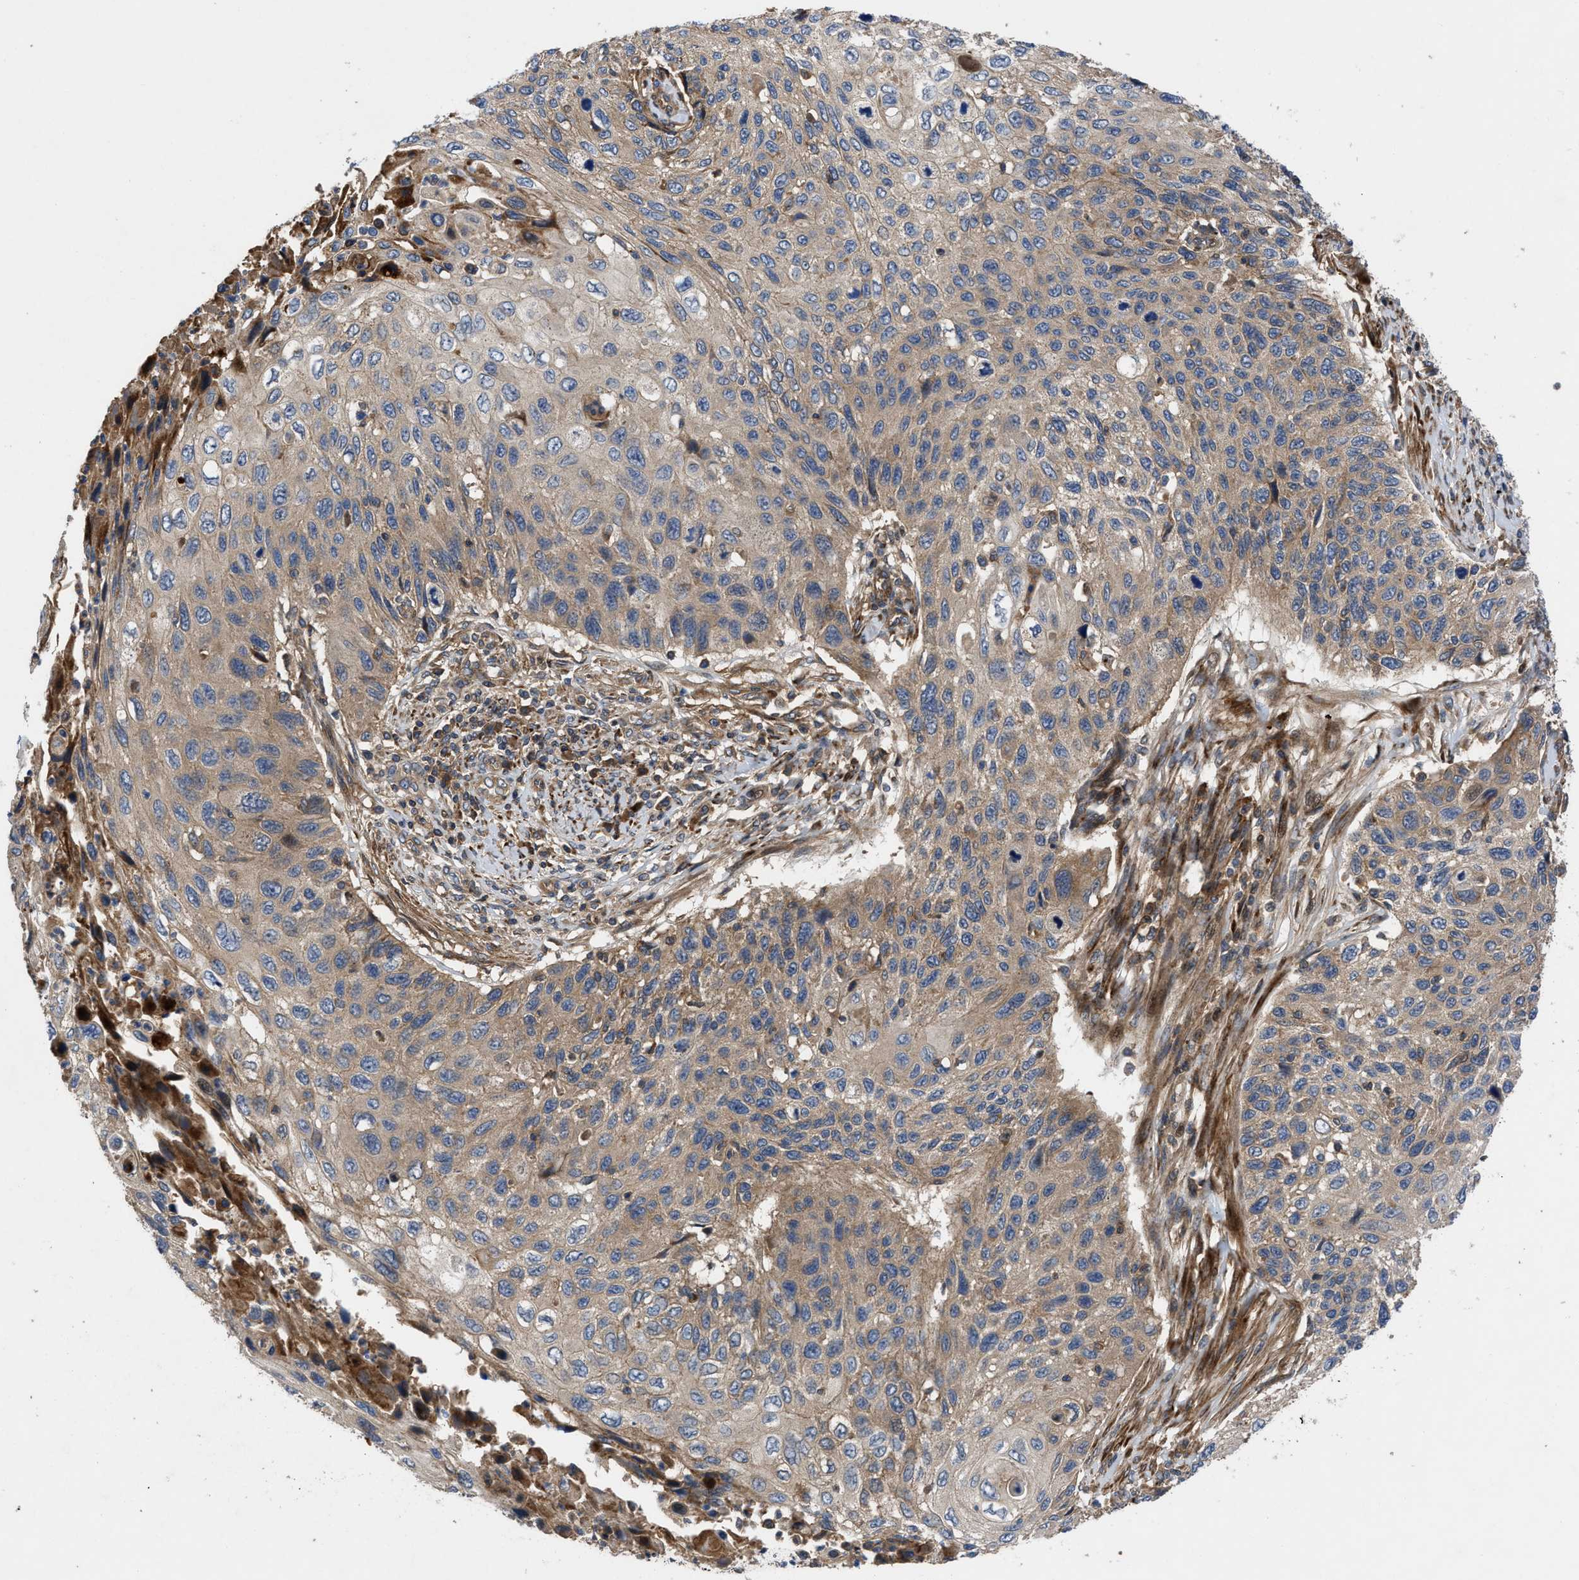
{"staining": {"intensity": "moderate", "quantity": ">75%", "location": "cytoplasmic/membranous"}, "tissue": "cervical cancer", "cell_type": "Tumor cells", "image_type": "cancer", "snomed": [{"axis": "morphology", "description": "Squamous cell carcinoma, NOS"}, {"axis": "topography", "description": "Cervix"}], "caption": "Brown immunohistochemical staining in human squamous cell carcinoma (cervical) demonstrates moderate cytoplasmic/membranous positivity in approximately >75% of tumor cells.", "gene": "CNNM3", "patient": {"sex": "female", "age": 70}}